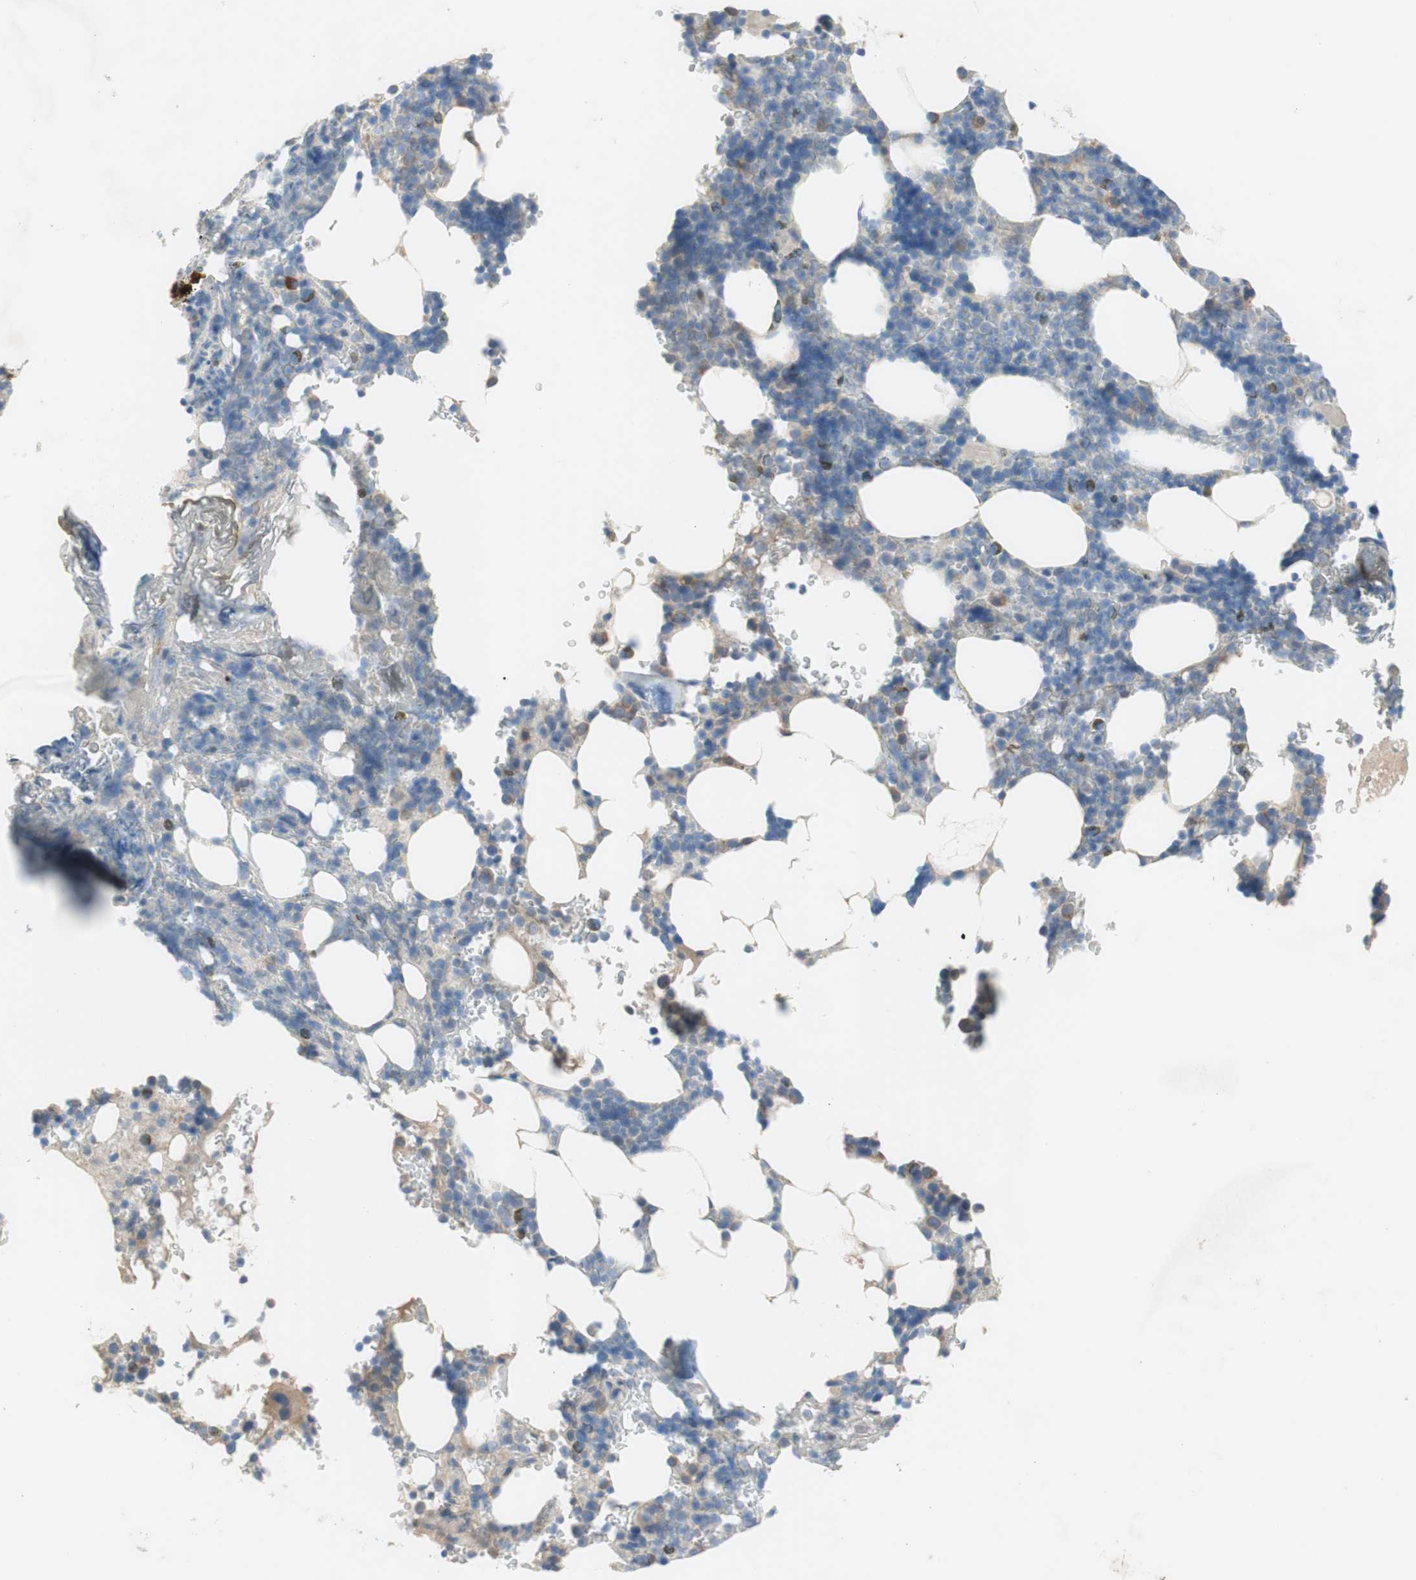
{"staining": {"intensity": "moderate", "quantity": "<25%", "location": "cytoplasmic/membranous"}, "tissue": "bone marrow", "cell_type": "Hematopoietic cells", "image_type": "normal", "snomed": [{"axis": "morphology", "description": "Normal tissue, NOS"}, {"axis": "topography", "description": "Bone marrow"}], "caption": "The image shows staining of unremarkable bone marrow, revealing moderate cytoplasmic/membranous protein staining (brown color) within hematopoietic cells. The protein is shown in brown color, while the nuclei are stained blue.", "gene": "FDFT1", "patient": {"sex": "female", "age": 73}}